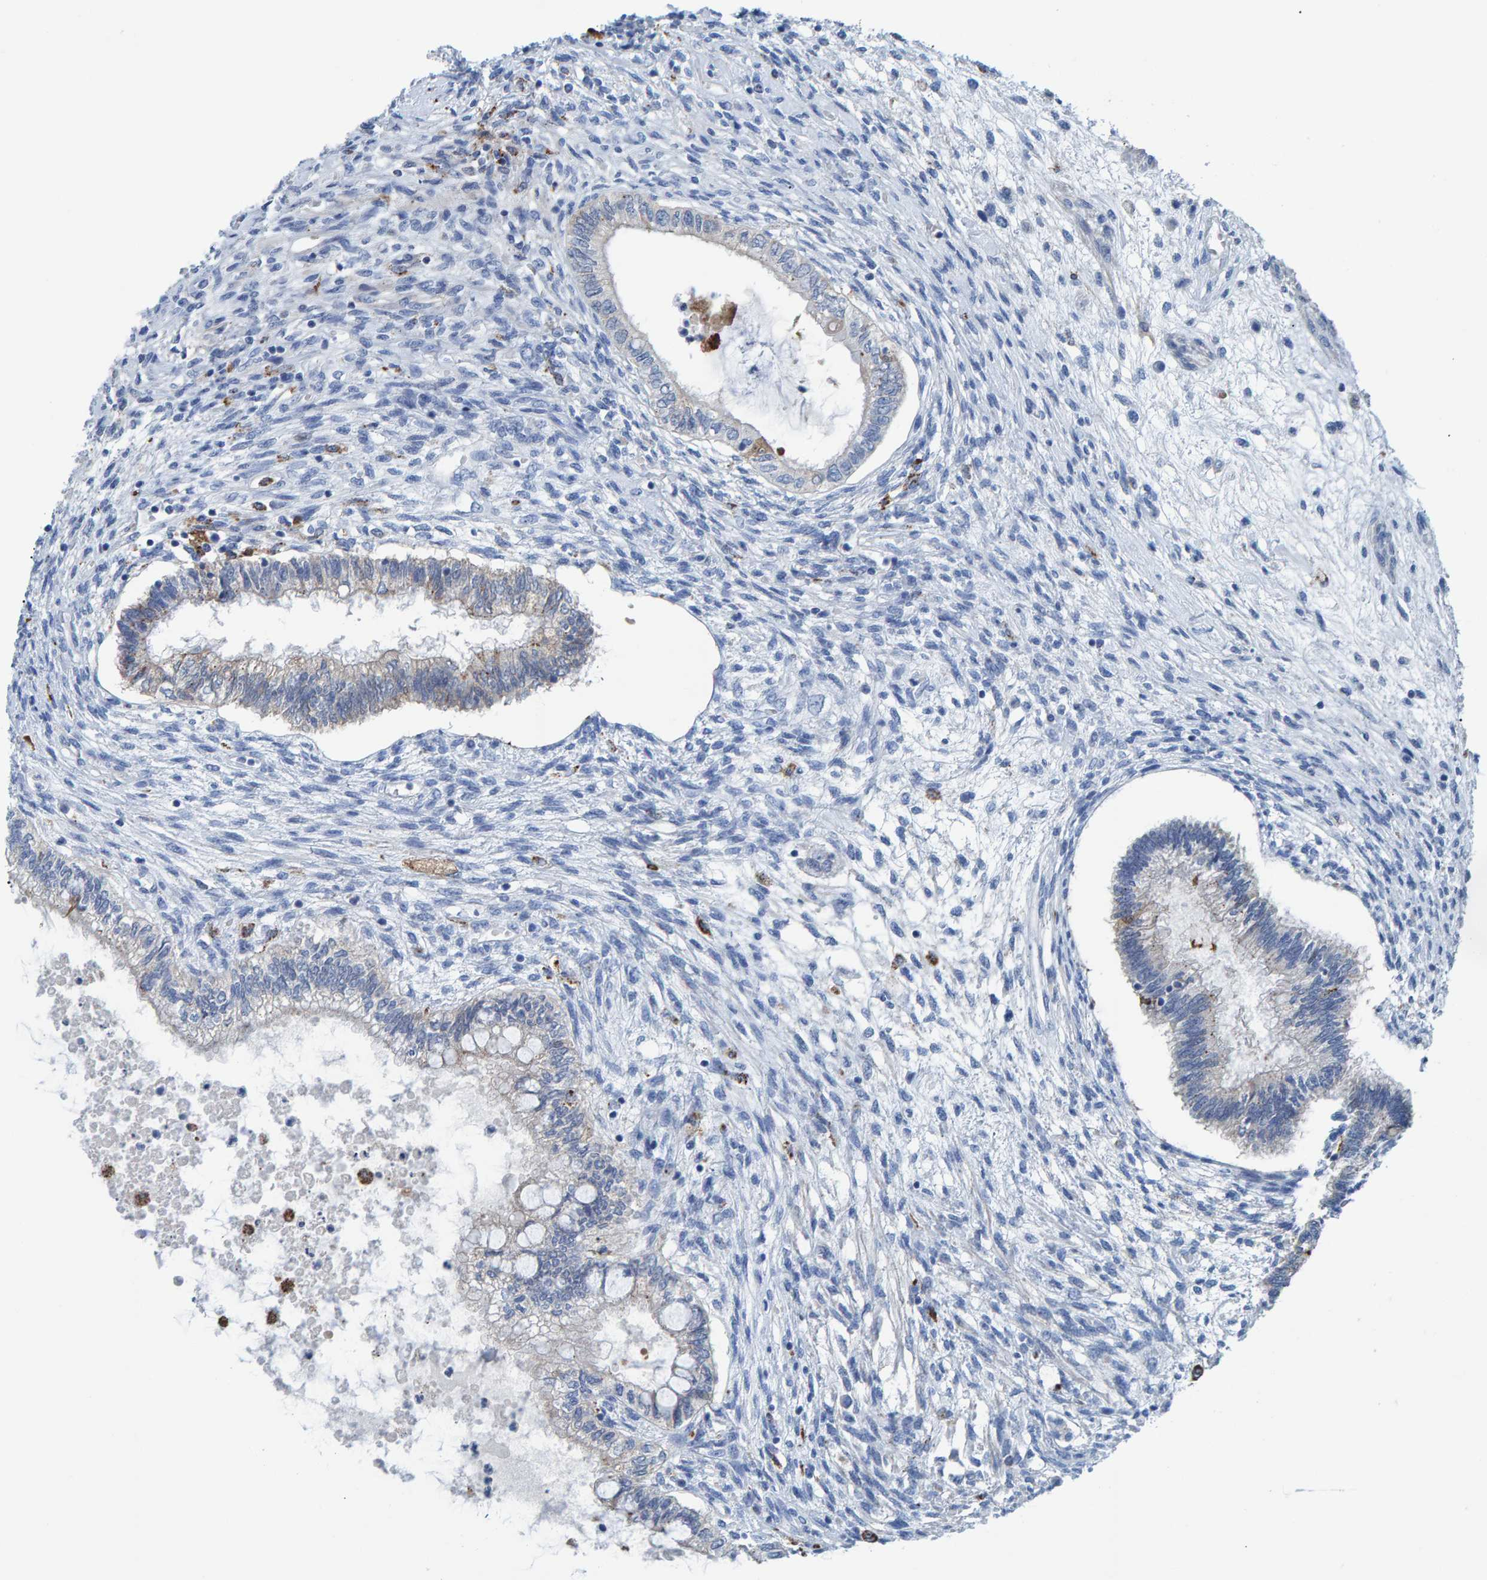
{"staining": {"intensity": "negative", "quantity": "none", "location": "none"}, "tissue": "testis cancer", "cell_type": "Tumor cells", "image_type": "cancer", "snomed": [{"axis": "morphology", "description": "Seminoma, NOS"}, {"axis": "topography", "description": "Testis"}], "caption": "Testis cancer was stained to show a protein in brown. There is no significant expression in tumor cells. (DAB (3,3'-diaminobenzidine) immunohistochemistry (IHC) with hematoxylin counter stain).", "gene": "IDO1", "patient": {"sex": "male", "age": 28}}